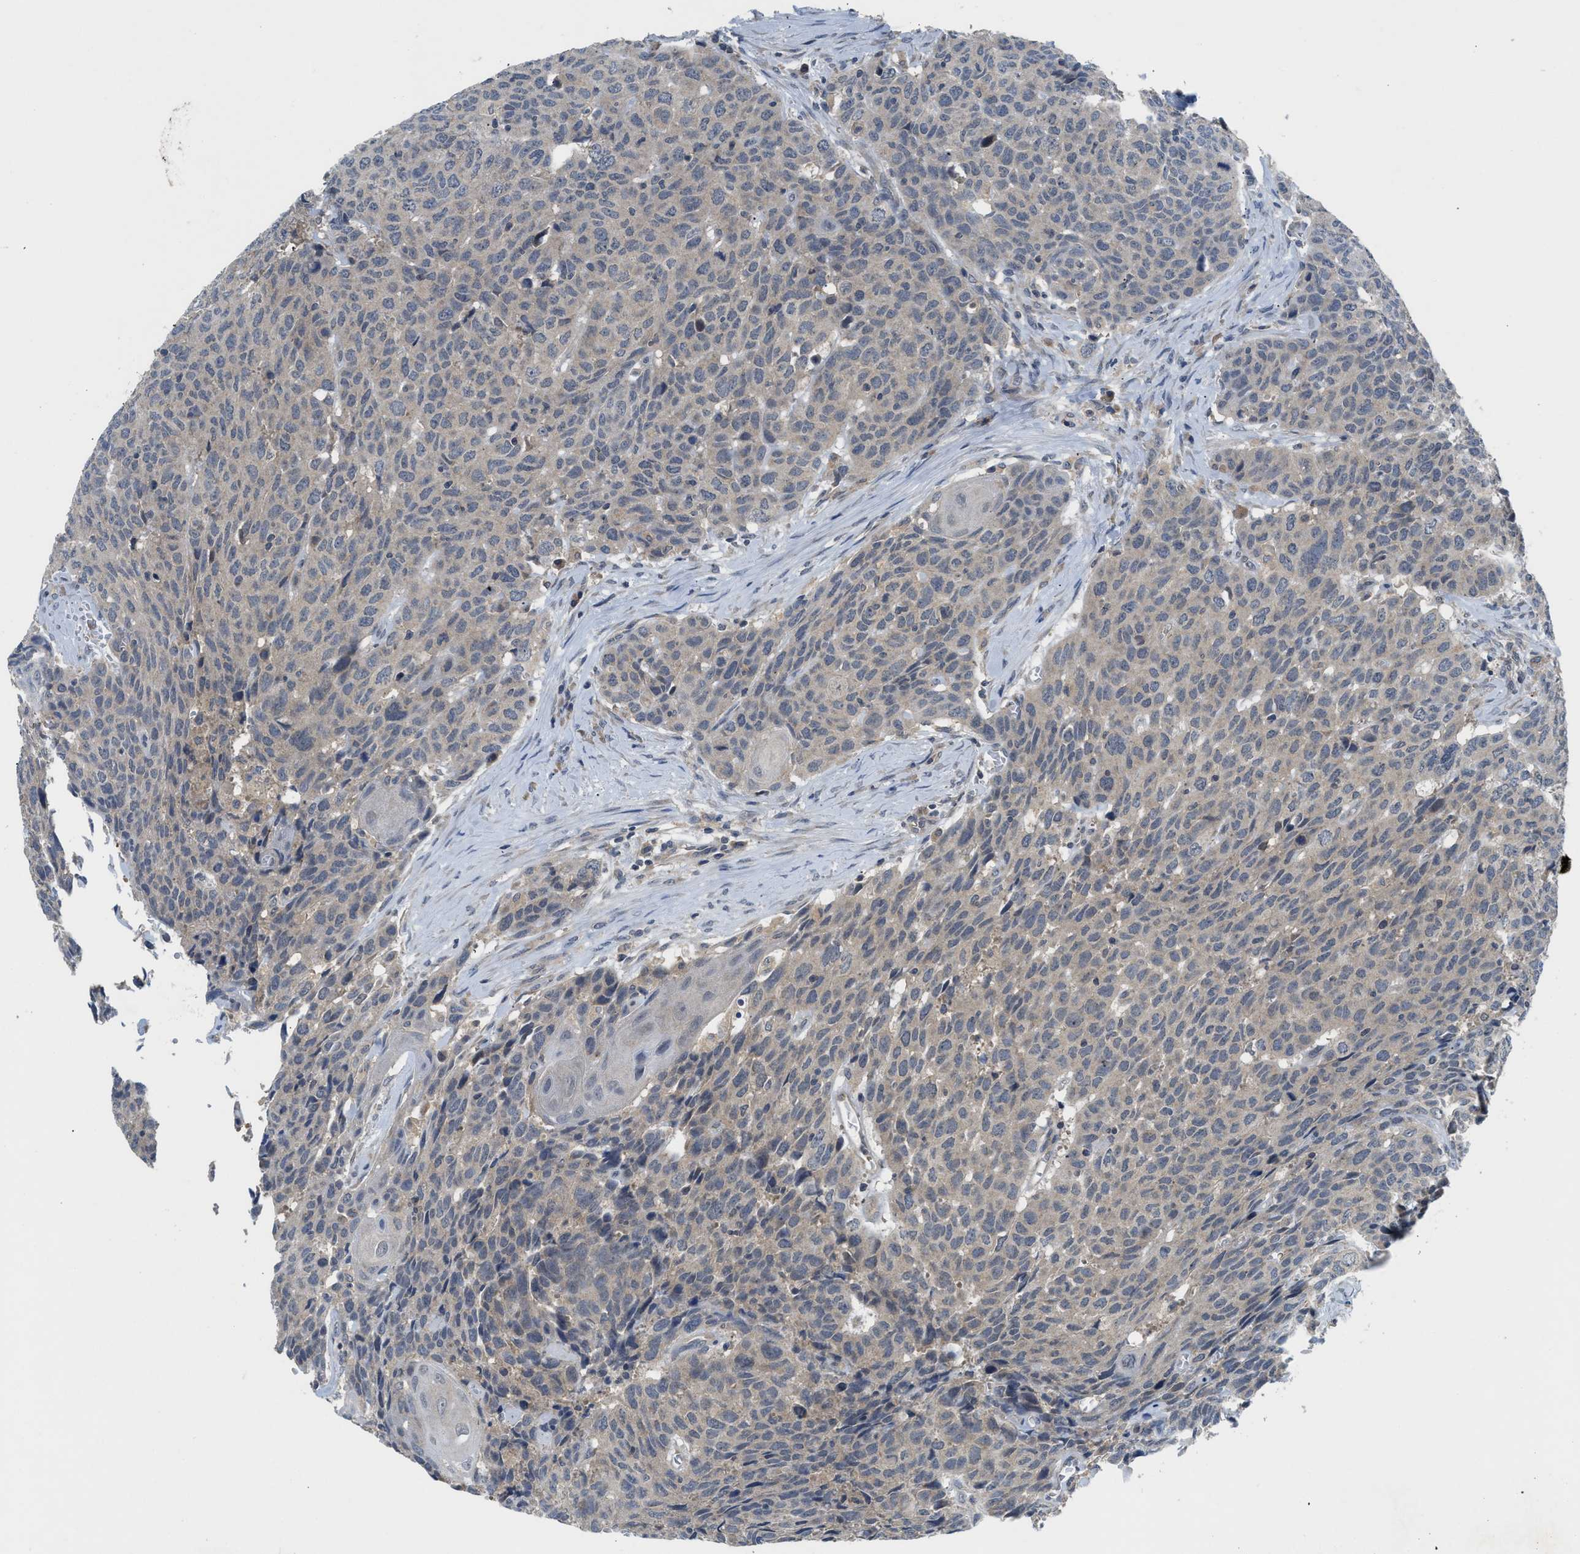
{"staining": {"intensity": "weak", "quantity": ">75%", "location": "cytoplasmic/membranous"}, "tissue": "head and neck cancer", "cell_type": "Tumor cells", "image_type": "cancer", "snomed": [{"axis": "morphology", "description": "Squamous cell carcinoma, NOS"}, {"axis": "topography", "description": "Head-Neck"}], "caption": "Protein positivity by immunohistochemistry (IHC) demonstrates weak cytoplasmic/membranous expression in about >75% of tumor cells in head and neck squamous cell carcinoma.", "gene": "PDE7A", "patient": {"sex": "male", "age": 66}}